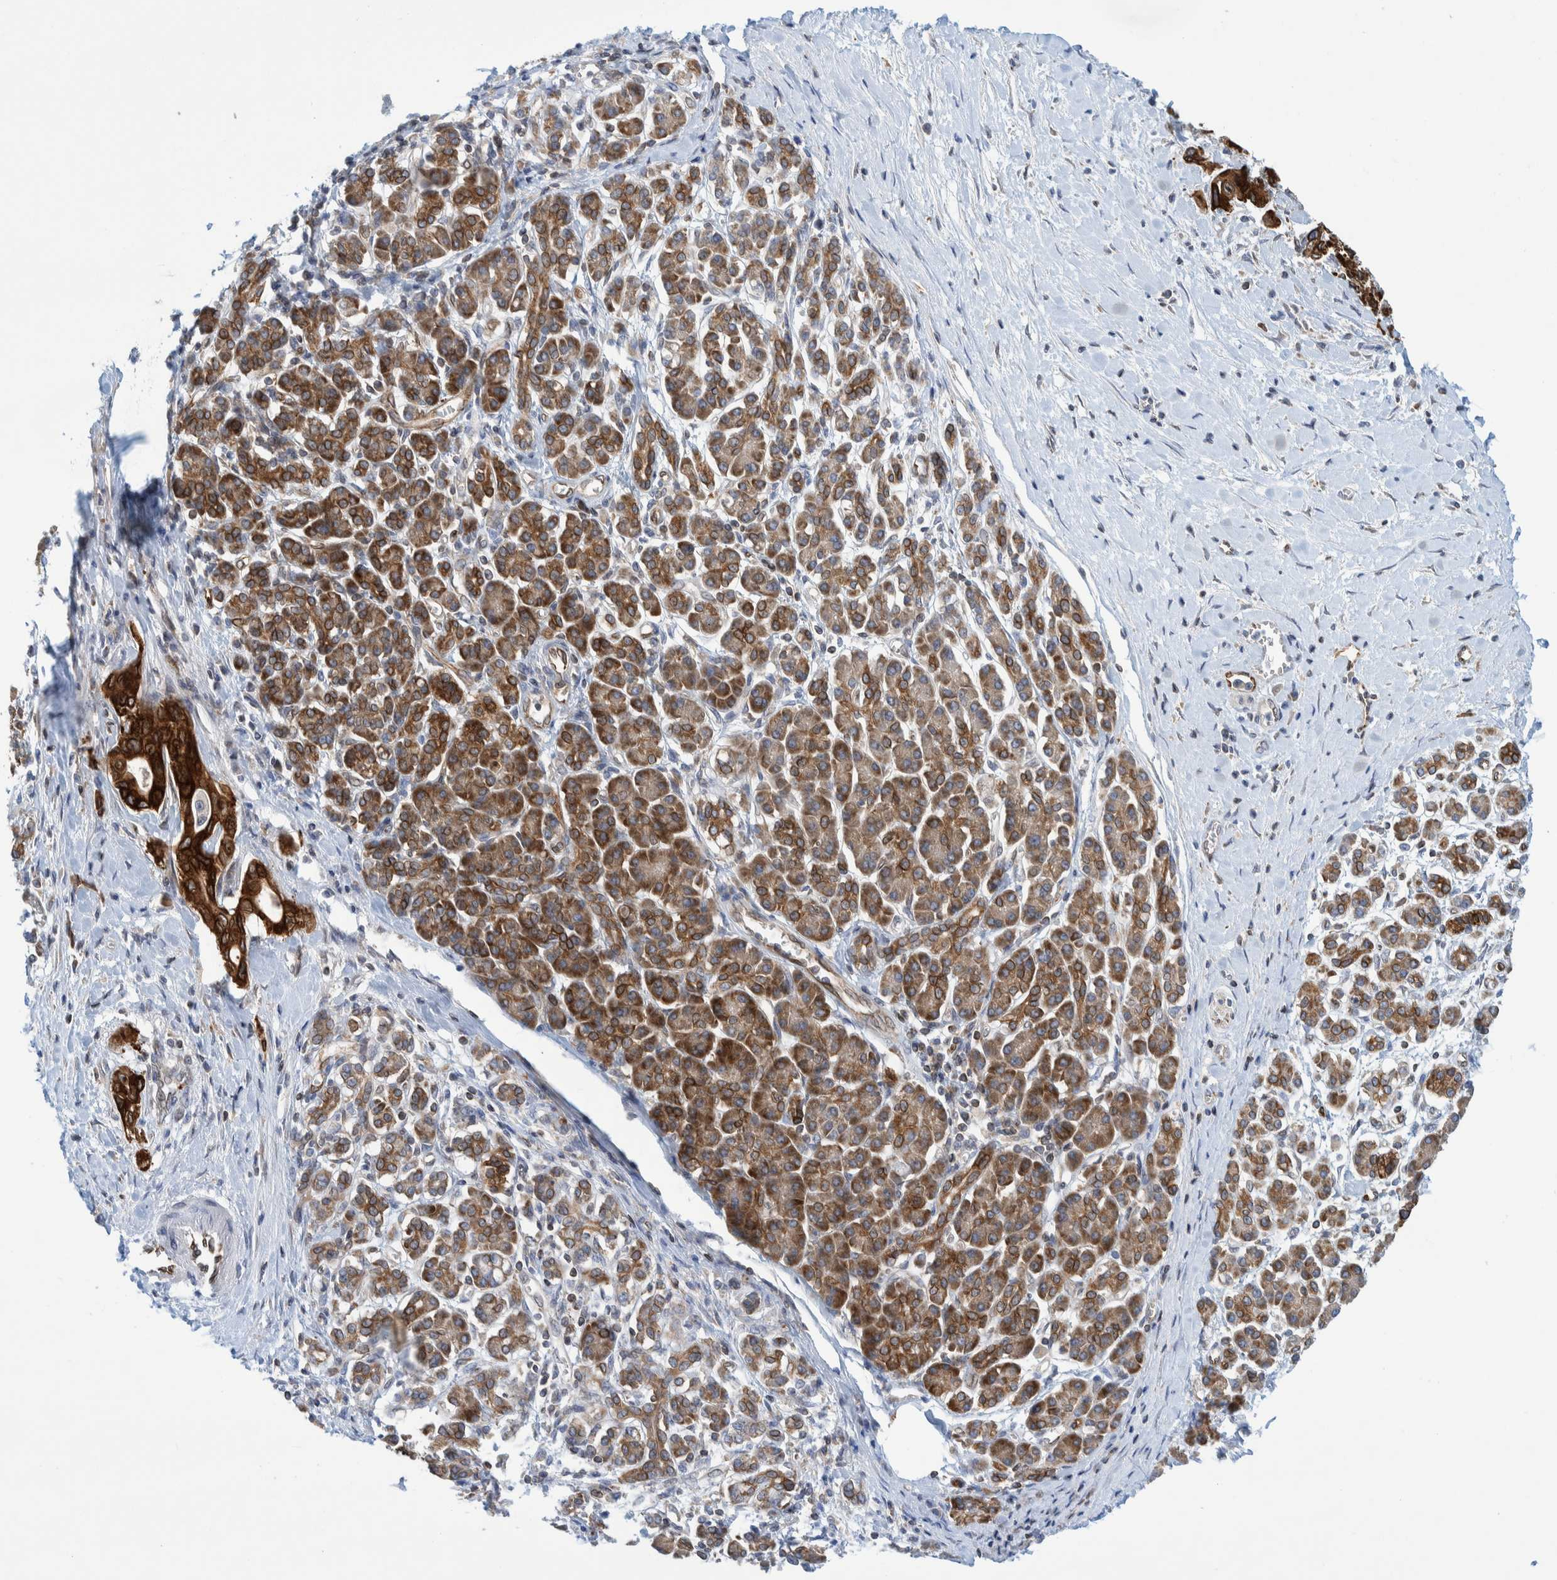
{"staining": {"intensity": "strong", "quantity": ">75%", "location": "cytoplasmic/membranous"}, "tissue": "pancreatic cancer", "cell_type": "Tumor cells", "image_type": "cancer", "snomed": [{"axis": "morphology", "description": "Adenocarcinoma, NOS"}, {"axis": "topography", "description": "Pancreas"}], "caption": "Pancreatic cancer (adenocarcinoma) was stained to show a protein in brown. There is high levels of strong cytoplasmic/membranous positivity in about >75% of tumor cells. Ihc stains the protein of interest in brown and the nuclei are stained blue.", "gene": "THEM6", "patient": {"sex": "male", "age": 58}}